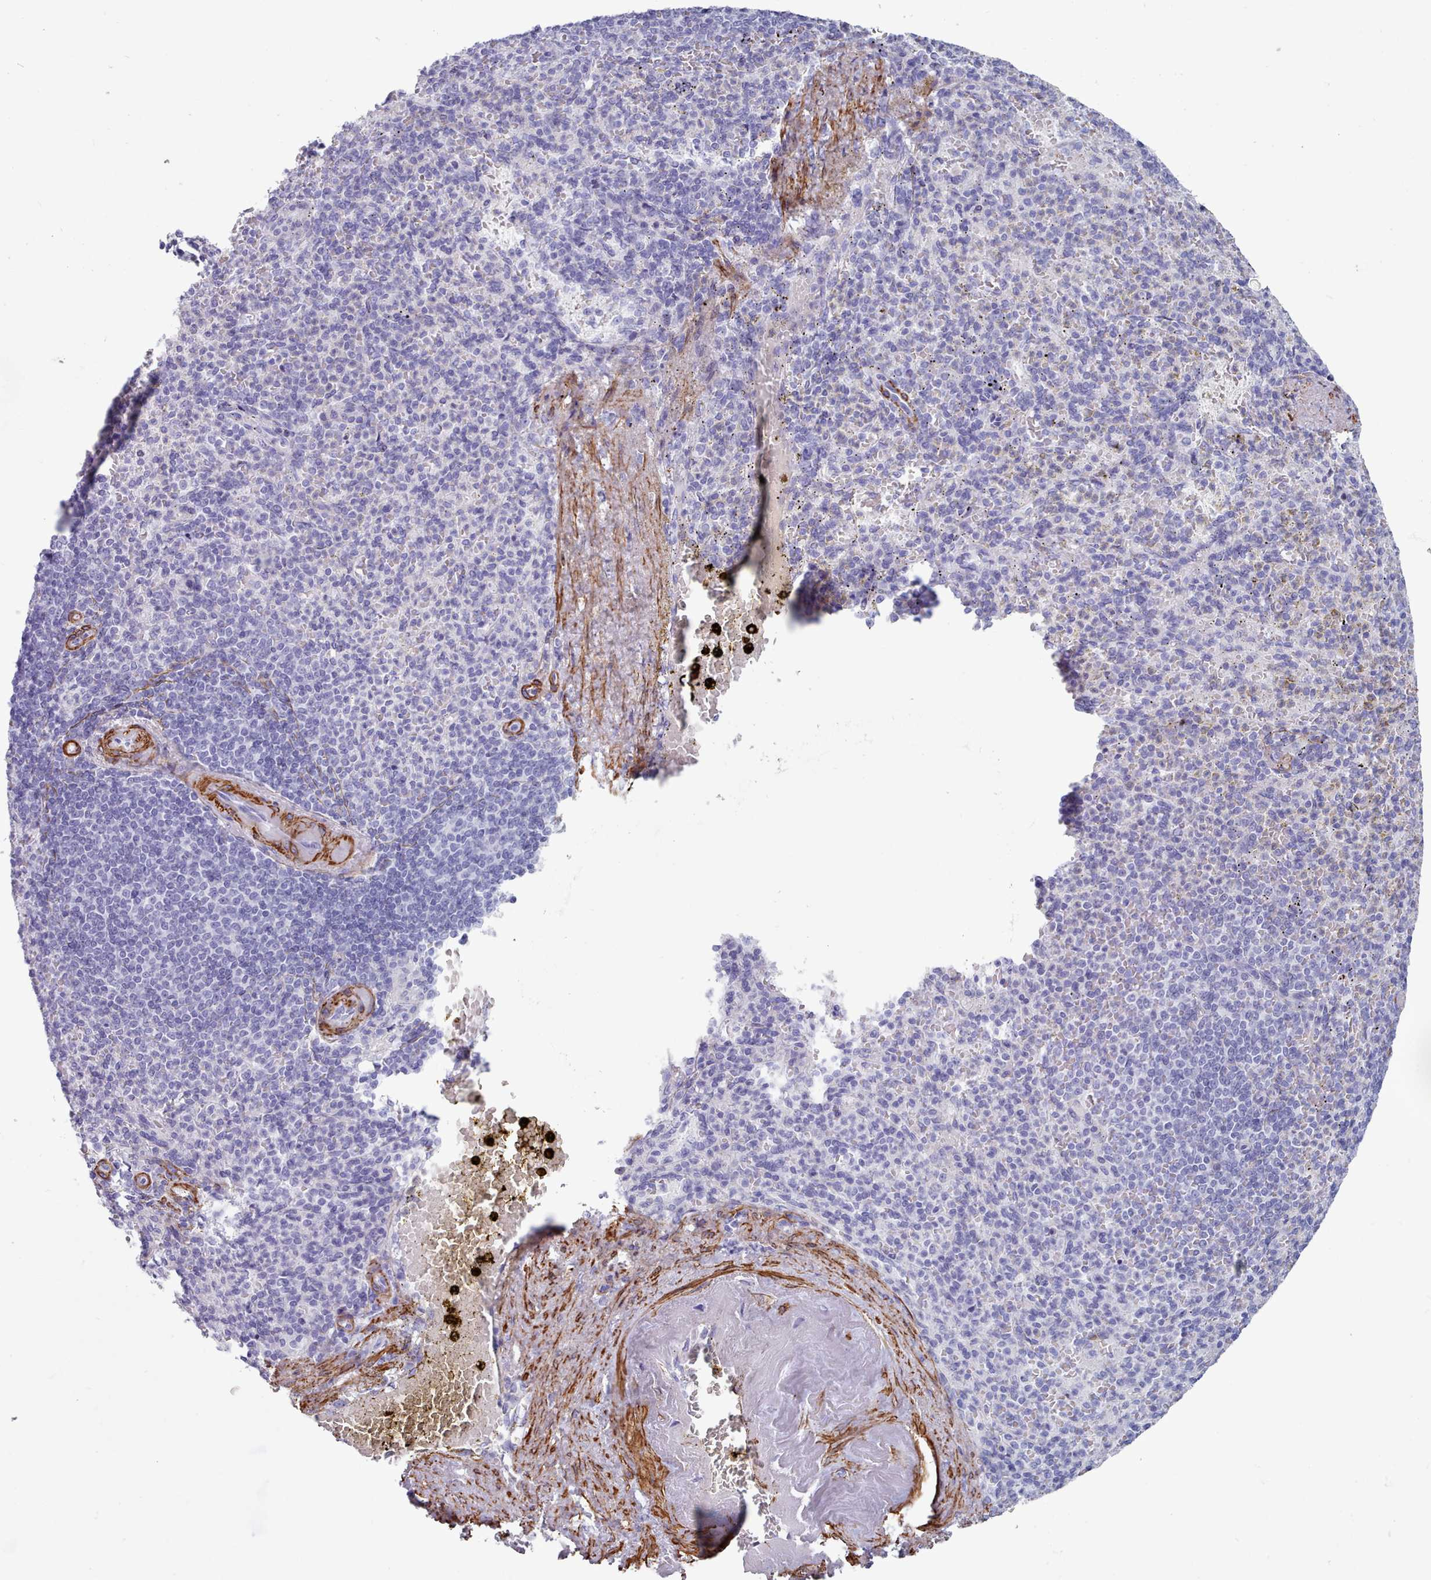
{"staining": {"intensity": "negative", "quantity": "none", "location": "none"}, "tissue": "spleen", "cell_type": "Cells in white pulp", "image_type": "normal", "snomed": [{"axis": "morphology", "description": "Normal tissue, NOS"}, {"axis": "topography", "description": "Spleen"}], "caption": "Immunohistochemistry micrograph of benign spleen stained for a protein (brown), which demonstrates no expression in cells in white pulp. Nuclei are stained in blue.", "gene": "FPGS", "patient": {"sex": "female", "age": 74}}